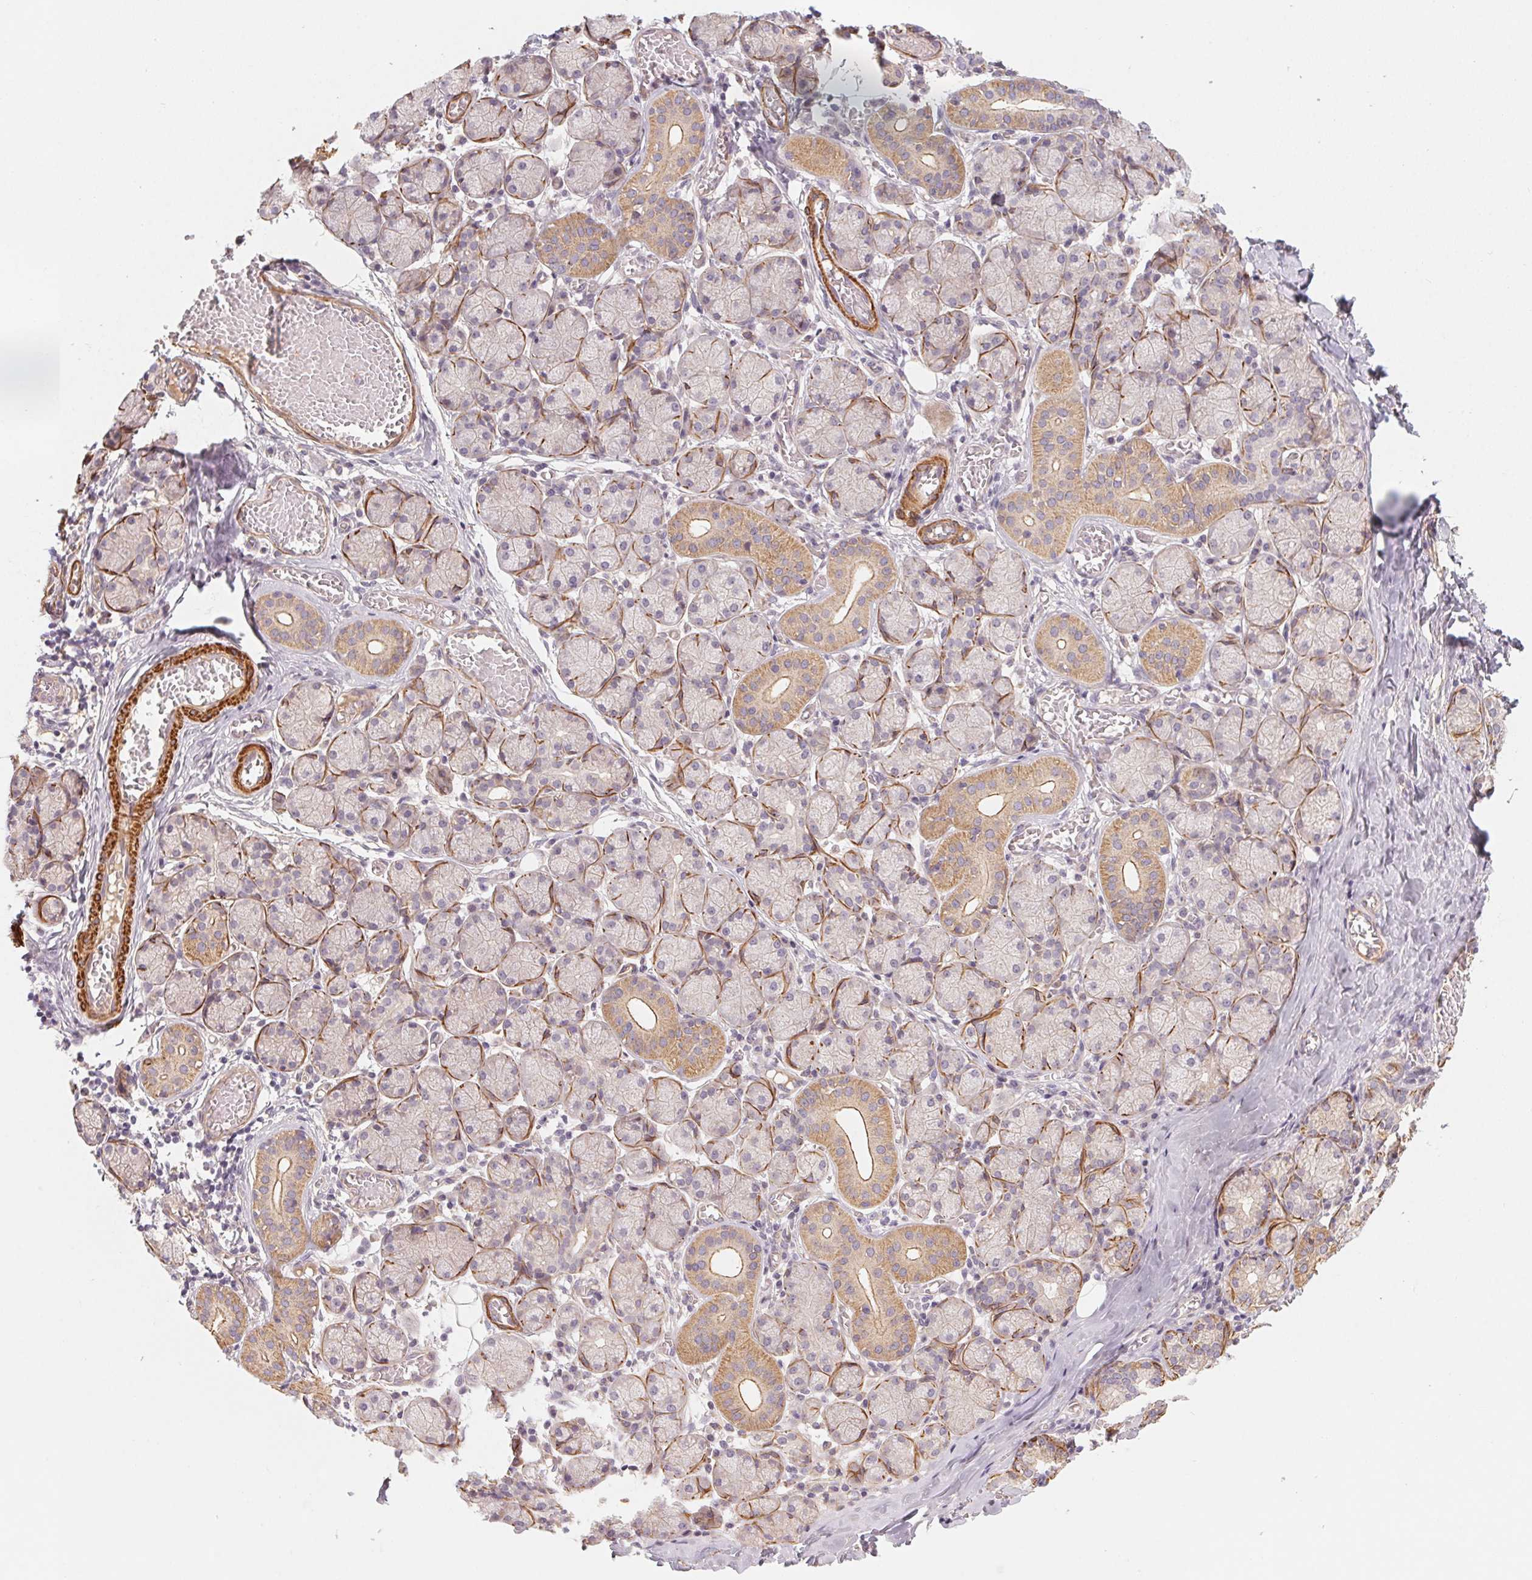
{"staining": {"intensity": "moderate", "quantity": "<25%", "location": "cytoplasmic/membranous"}, "tissue": "salivary gland", "cell_type": "Glandular cells", "image_type": "normal", "snomed": [{"axis": "morphology", "description": "Normal tissue, NOS"}, {"axis": "topography", "description": "Salivary gland"}, {"axis": "topography", "description": "Peripheral nerve tissue"}], "caption": "Salivary gland stained with DAB immunohistochemistry displays low levels of moderate cytoplasmic/membranous positivity in about <25% of glandular cells. The staining was performed using DAB (3,3'-diaminobenzidine), with brown indicating positive protein expression. Nuclei are stained blue with hematoxylin.", "gene": "CCDC112", "patient": {"sex": "female", "age": 24}}